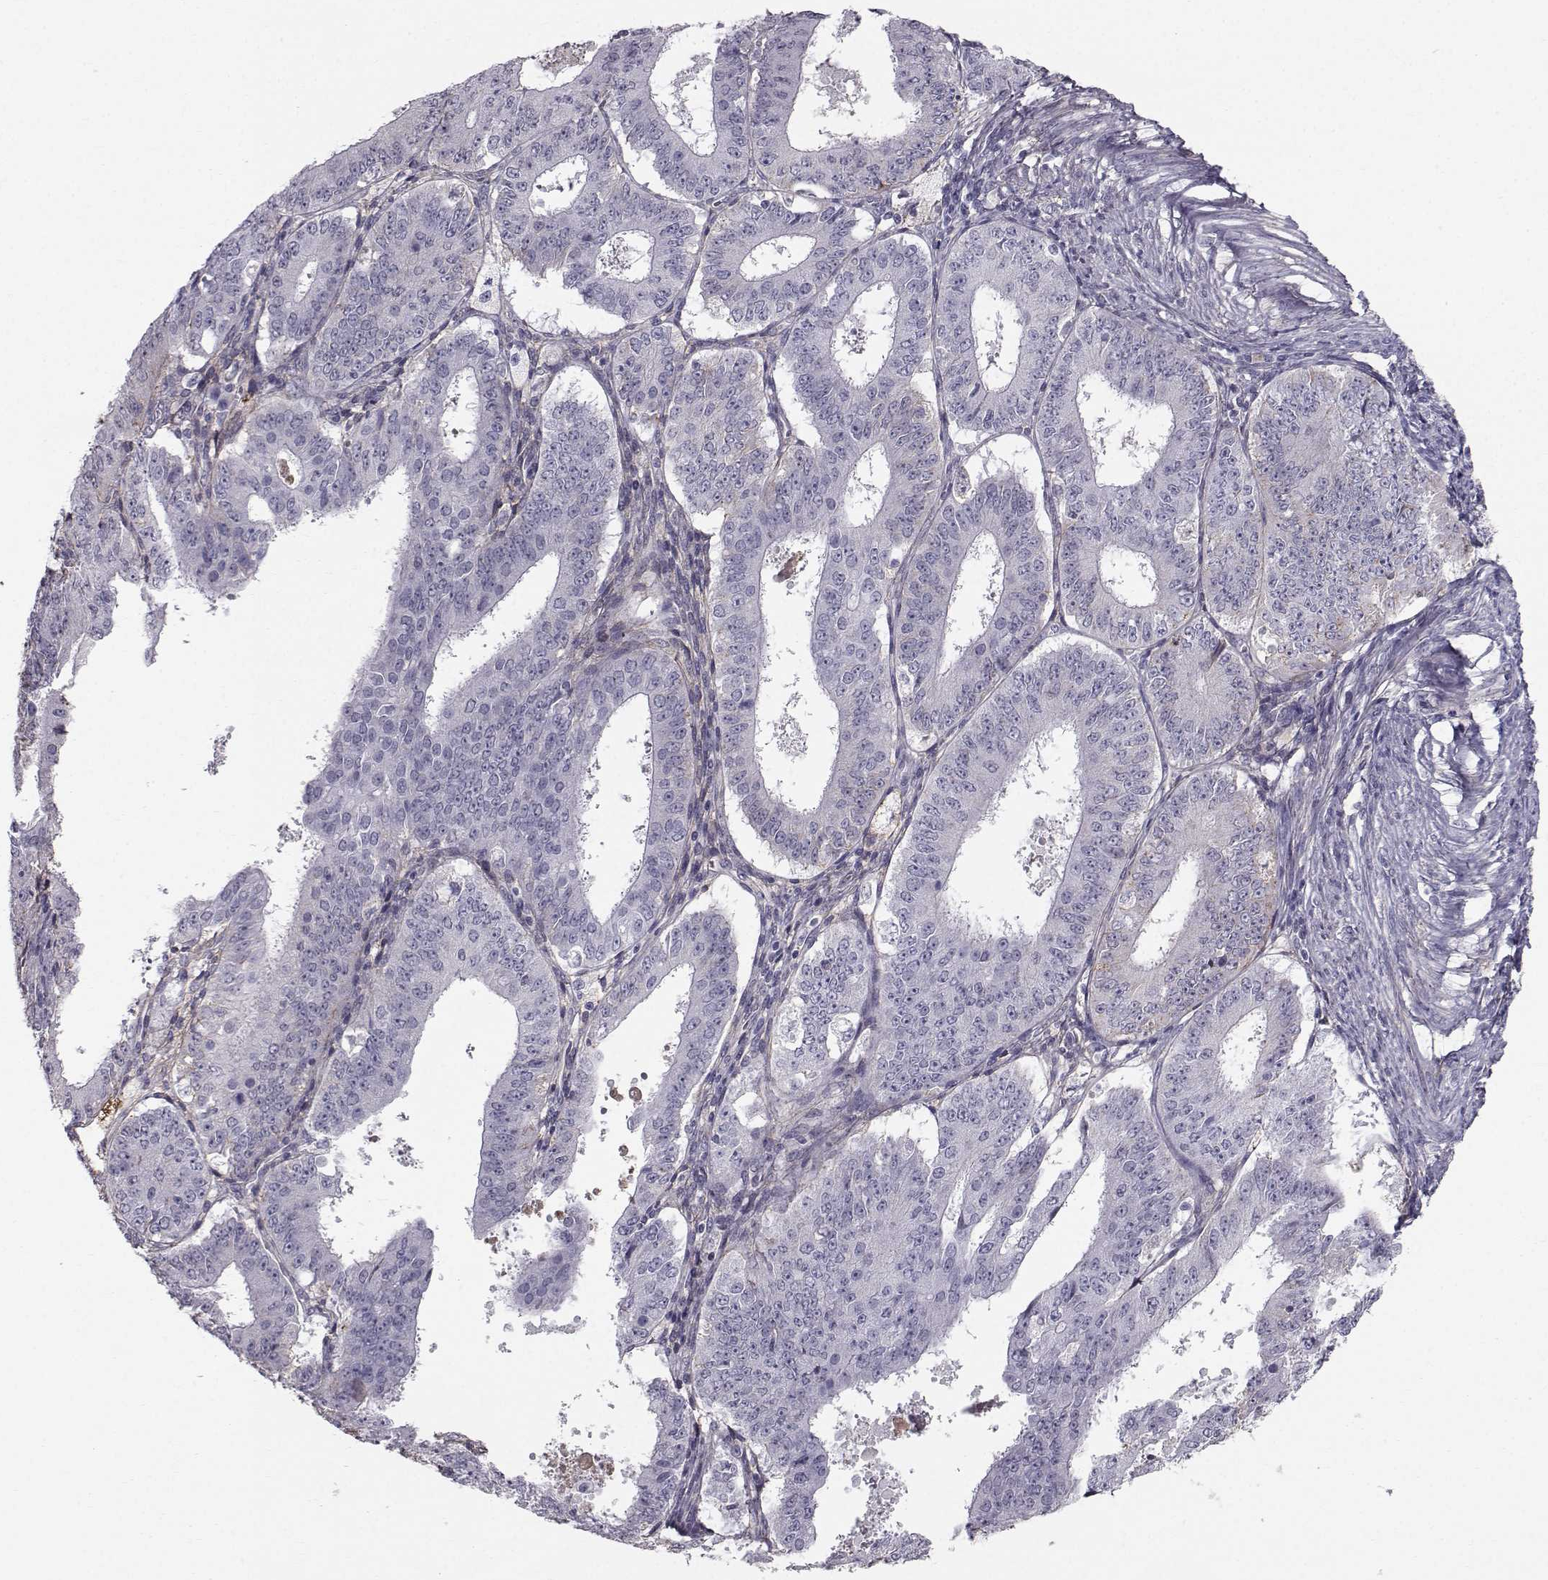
{"staining": {"intensity": "negative", "quantity": "none", "location": "none"}, "tissue": "ovarian cancer", "cell_type": "Tumor cells", "image_type": "cancer", "snomed": [{"axis": "morphology", "description": "Carcinoma, endometroid"}, {"axis": "topography", "description": "Ovary"}], "caption": "Protein analysis of ovarian cancer displays no significant staining in tumor cells.", "gene": "SPDYE4", "patient": {"sex": "female", "age": 42}}